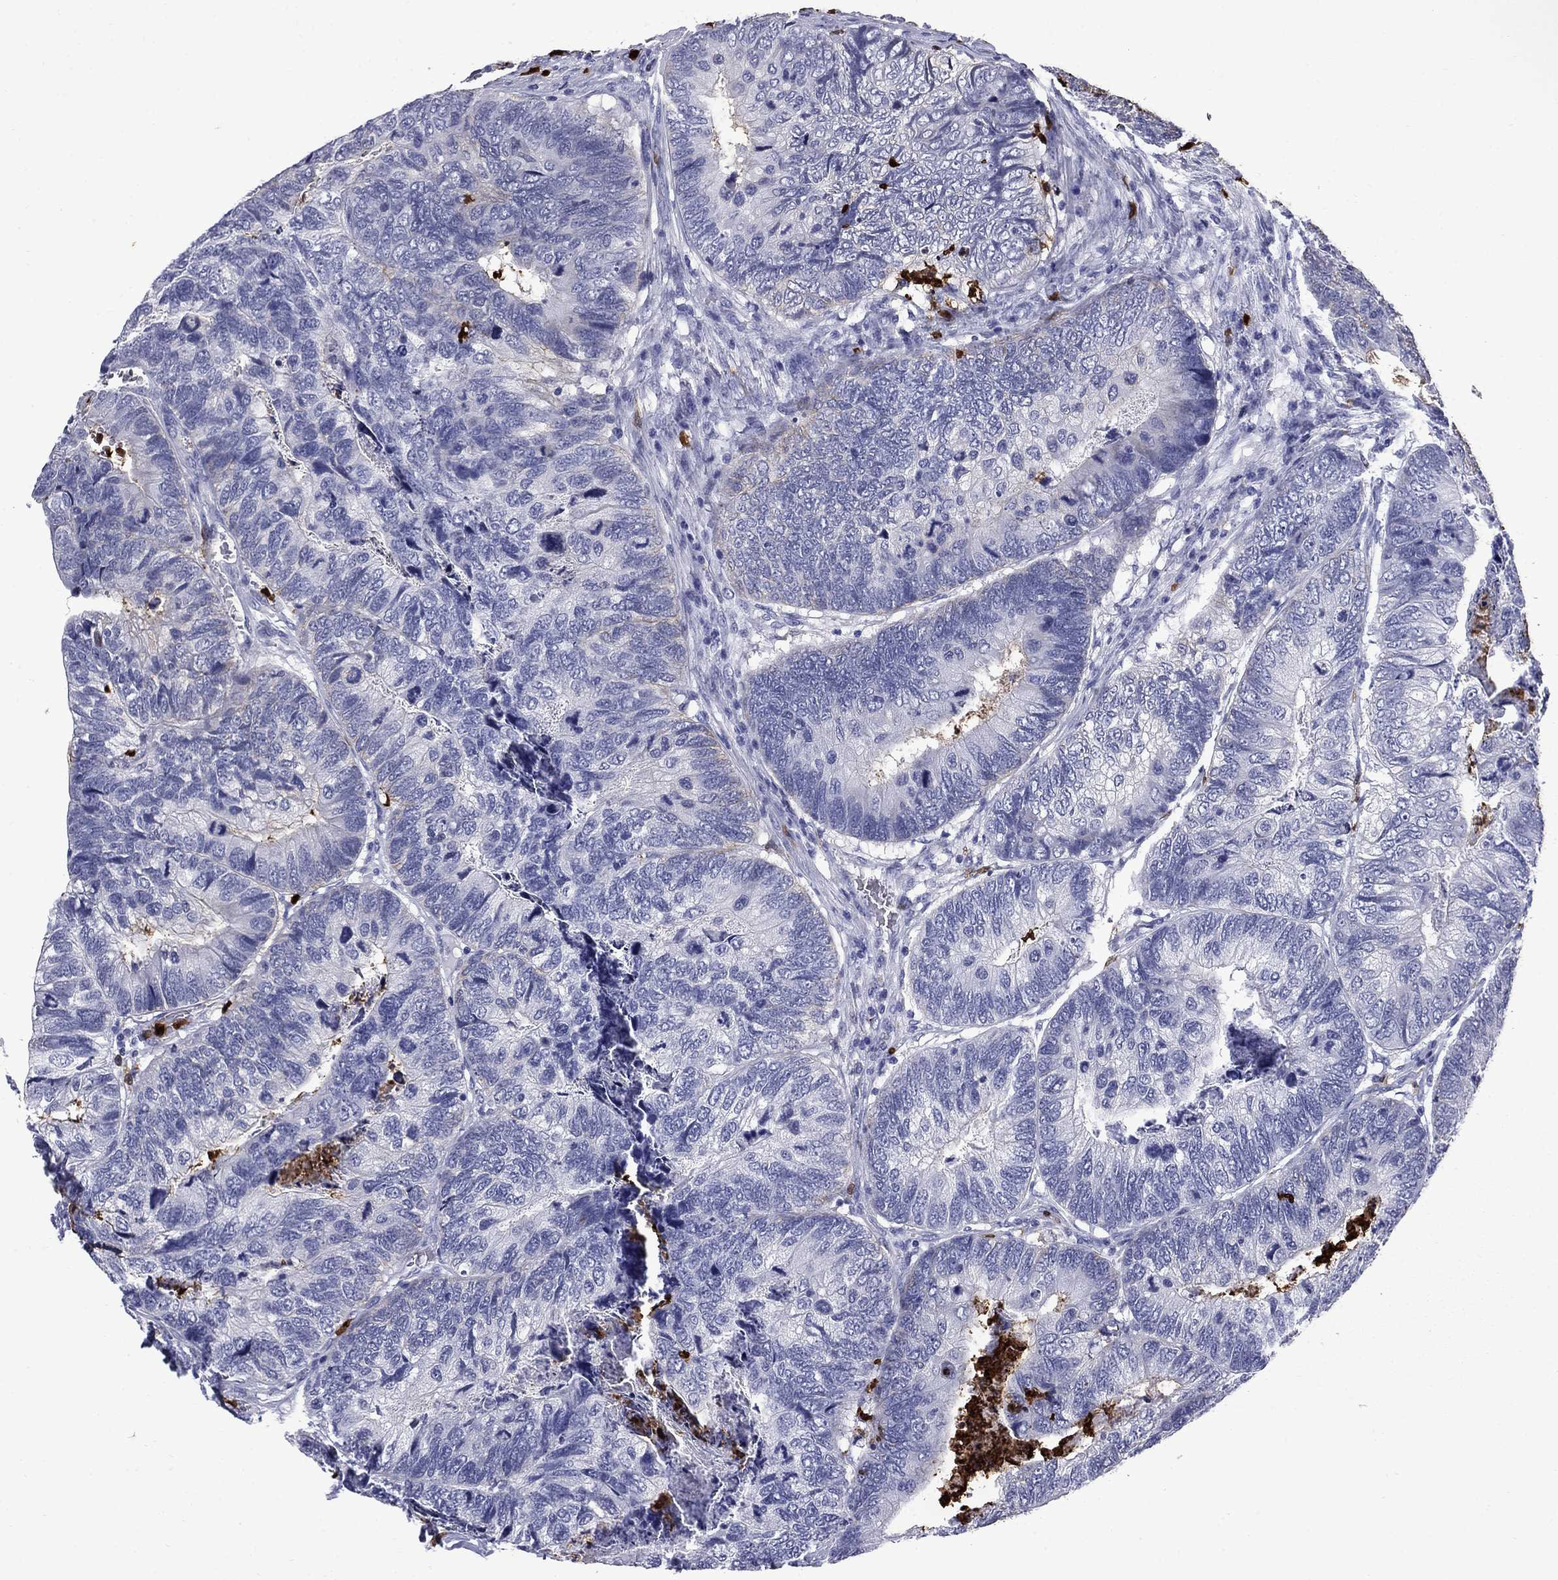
{"staining": {"intensity": "negative", "quantity": "none", "location": "none"}, "tissue": "colorectal cancer", "cell_type": "Tumor cells", "image_type": "cancer", "snomed": [{"axis": "morphology", "description": "Adenocarcinoma, NOS"}, {"axis": "topography", "description": "Colon"}], "caption": "Tumor cells are negative for brown protein staining in colorectal cancer (adenocarcinoma).", "gene": "TRIM29", "patient": {"sex": "female", "age": 67}}